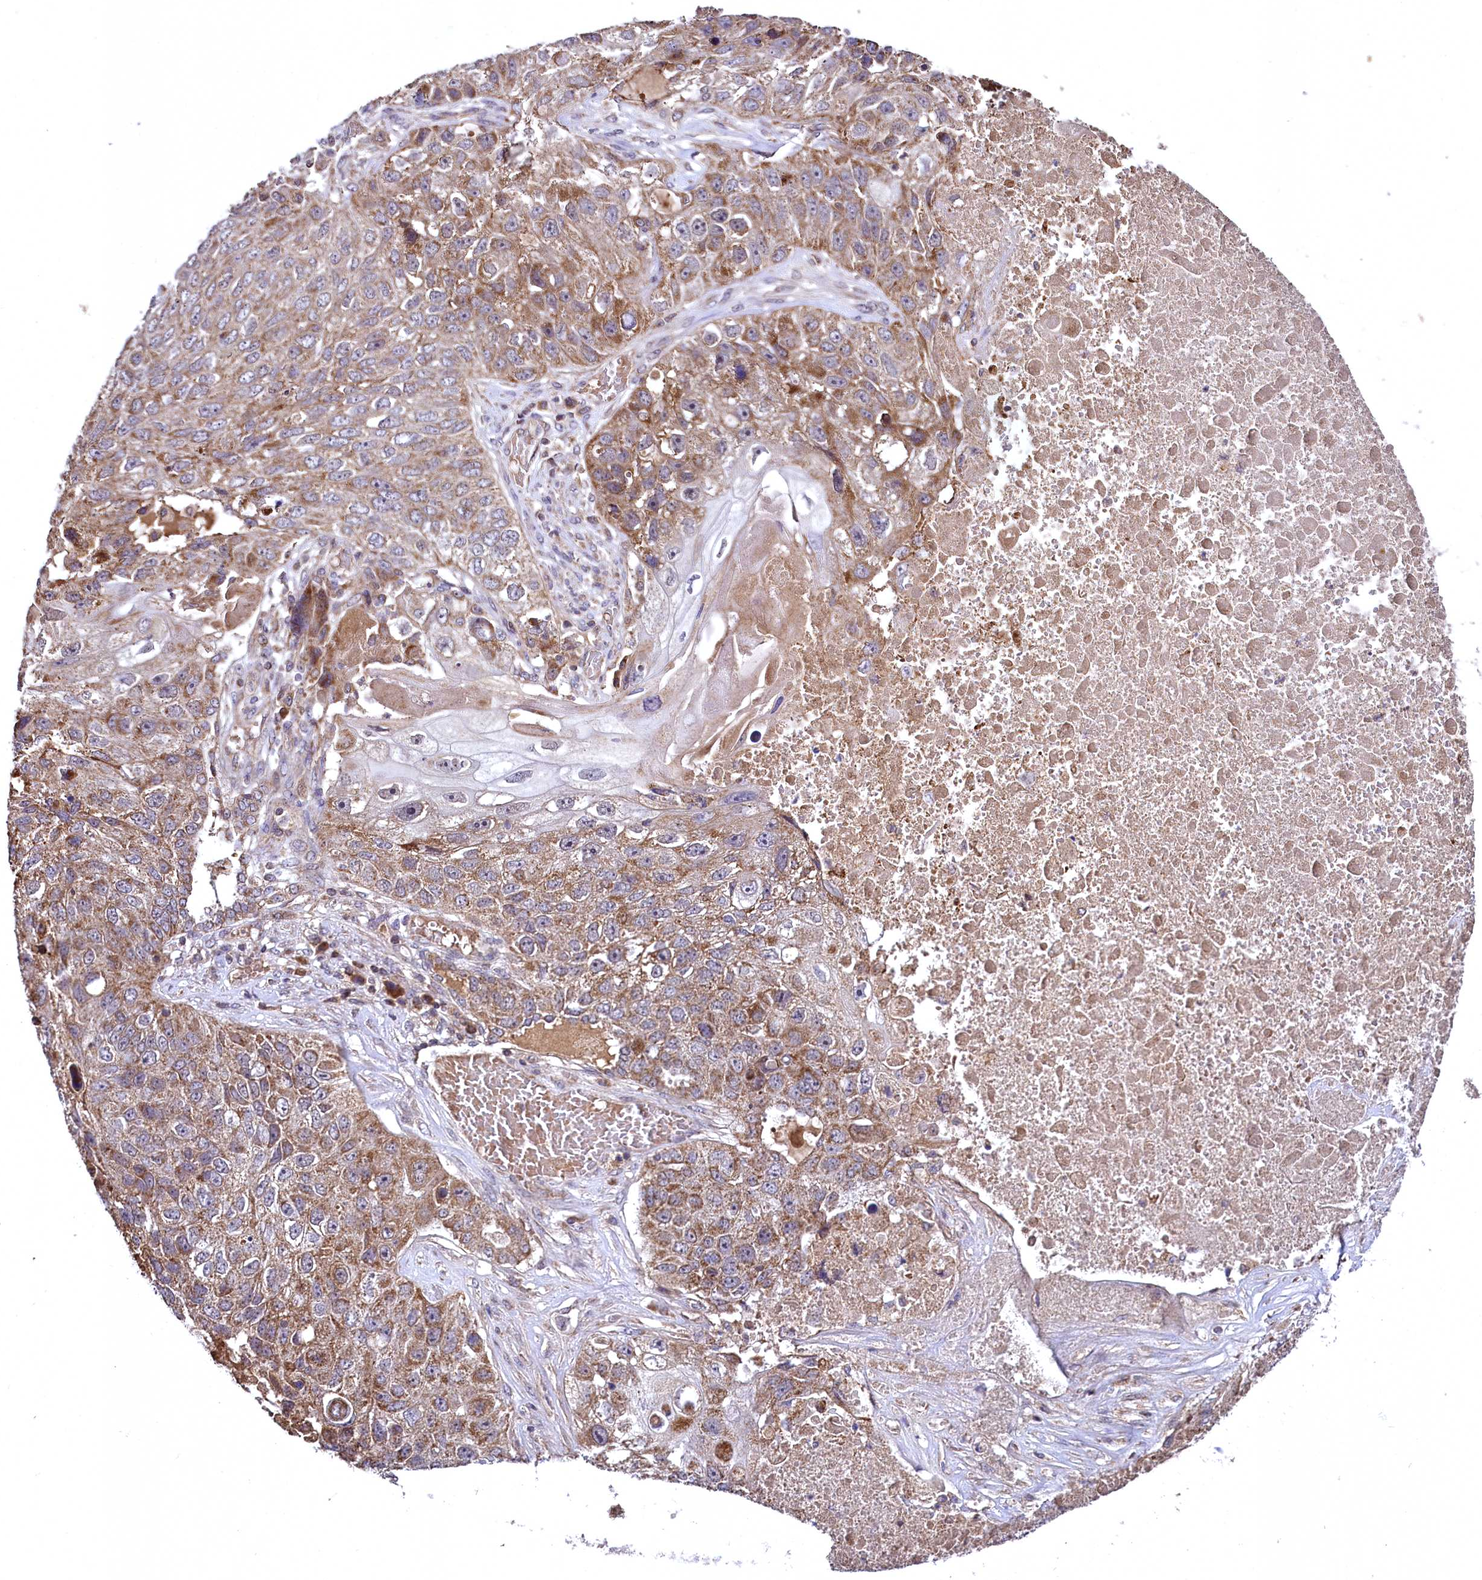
{"staining": {"intensity": "moderate", "quantity": ">75%", "location": "cytoplasmic/membranous"}, "tissue": "lung cancer", "cell_type": "Tumor cells", "image_type": "cancer", "snomed": [{"axis": "morphology", "description": "Squamous cell carcinoma, NOS"}, {"axis": "topography", "description": "Lung"}], "caption": "Immunohistochemistry image of squamous cell carcinoma (lung) stained for a protein (brown), which demonstrates medium levels of moderate cytoplasmic/membranous staining in approximately >75% of tumor cells.", "gene": "METTL4", "patient": {"sex": "male", "age": 61}}